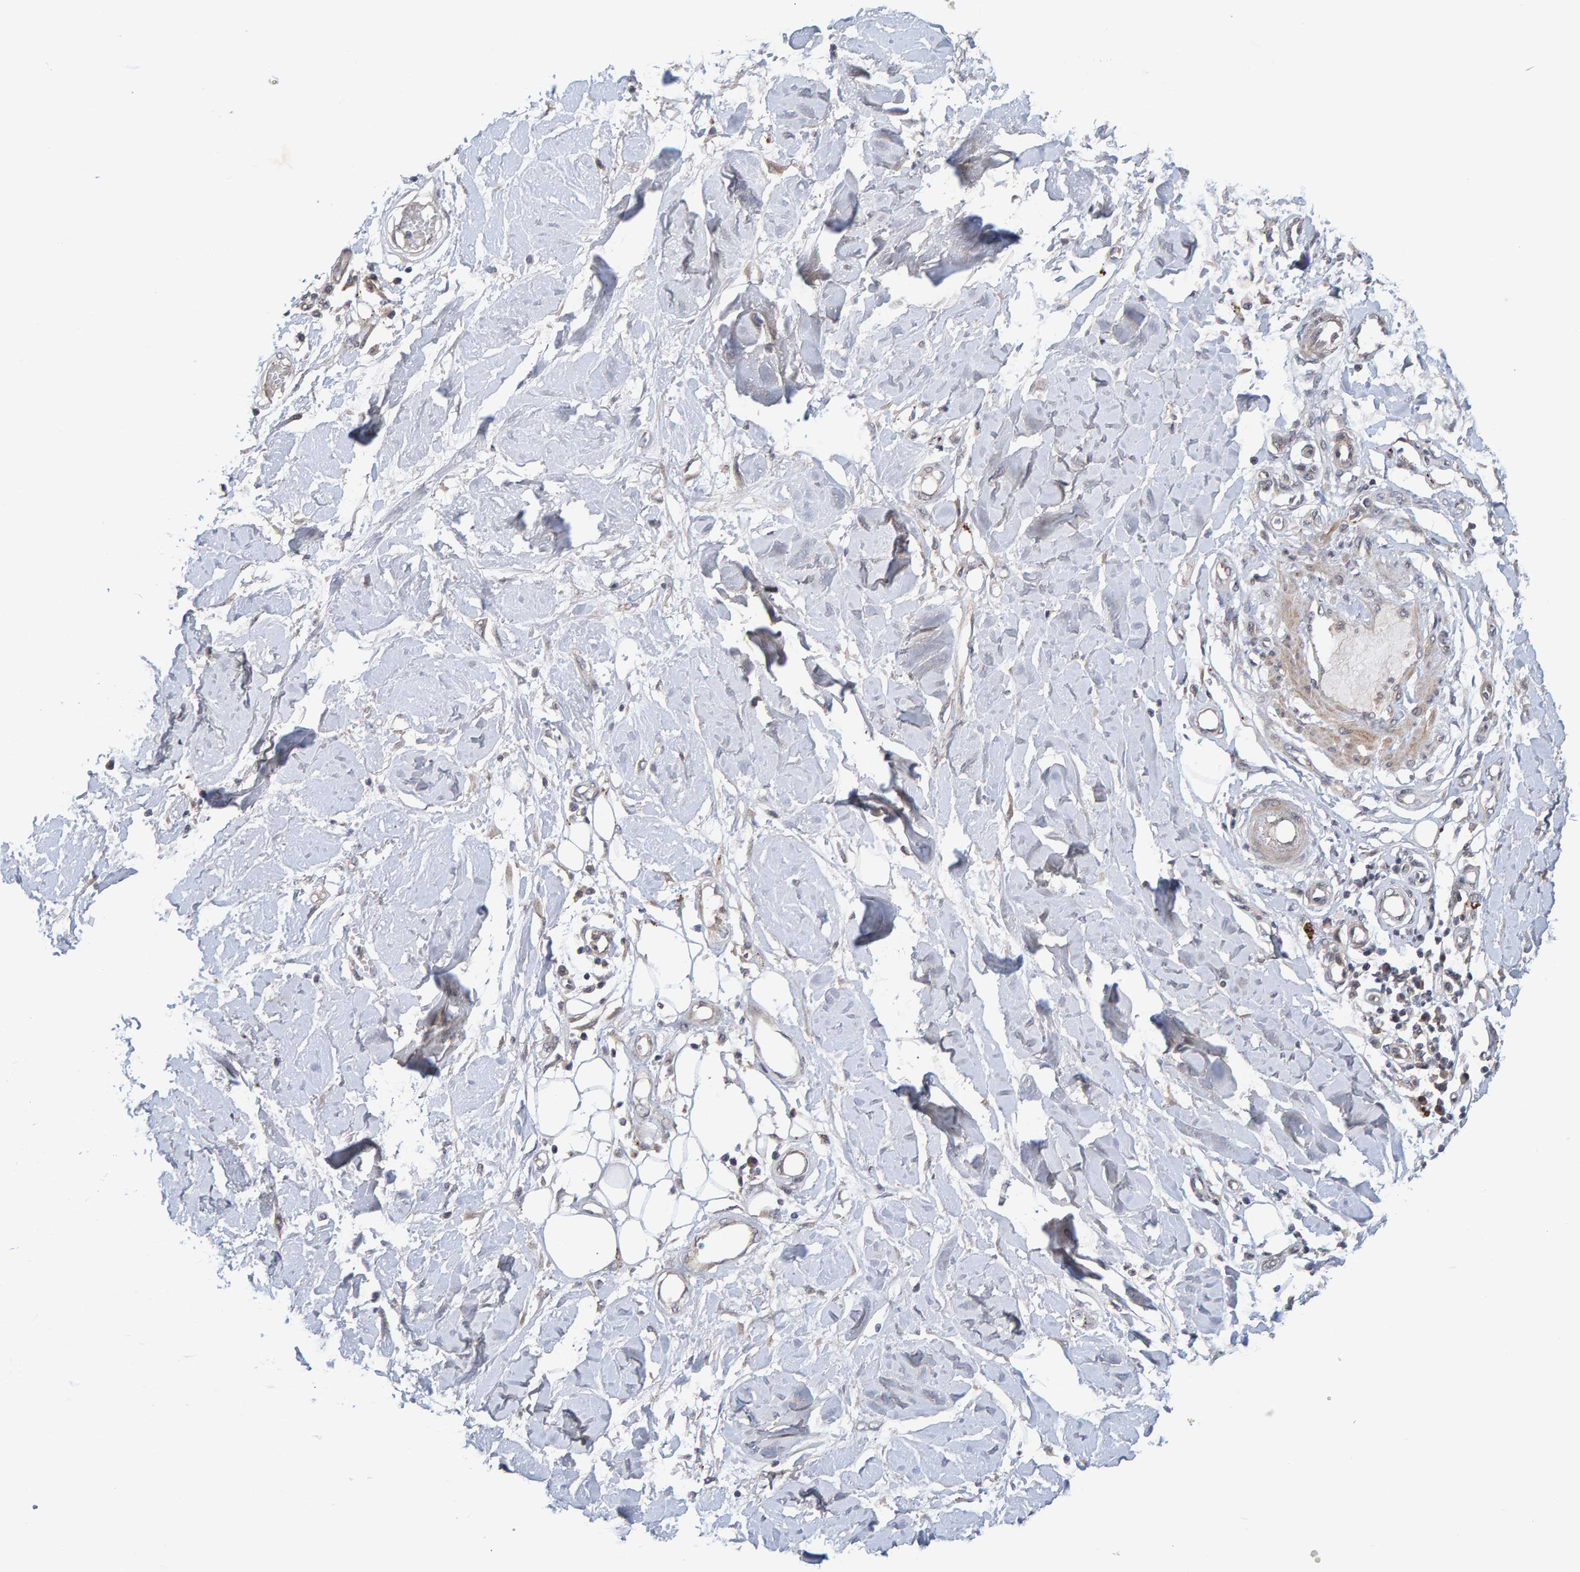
{"staining": {"intensity": "negative", "quantity": "none", "location": "none"}, "tissue": "adipose tissue", "cell_type": "Adipocytes", "image_type": "normal", "snomed": [{"axis": "morphology", "description": "Normal tissue, NOS"}, {"axis": "morphology", "description": "Squamous cell carcinoma, NOS"}, {"axis": "topography", "description": "Skin"}, {"axis": "topography", "description": "Peripheral nerve tissue"}], "caption": "Histopathology image shows no significant protein expression in adipocytes of unremarkable adipose tissue. (DAB immunohistochemistry, high magnification).", "gene": "CDH2", "patient": {"sex": "male", "age": 83}}